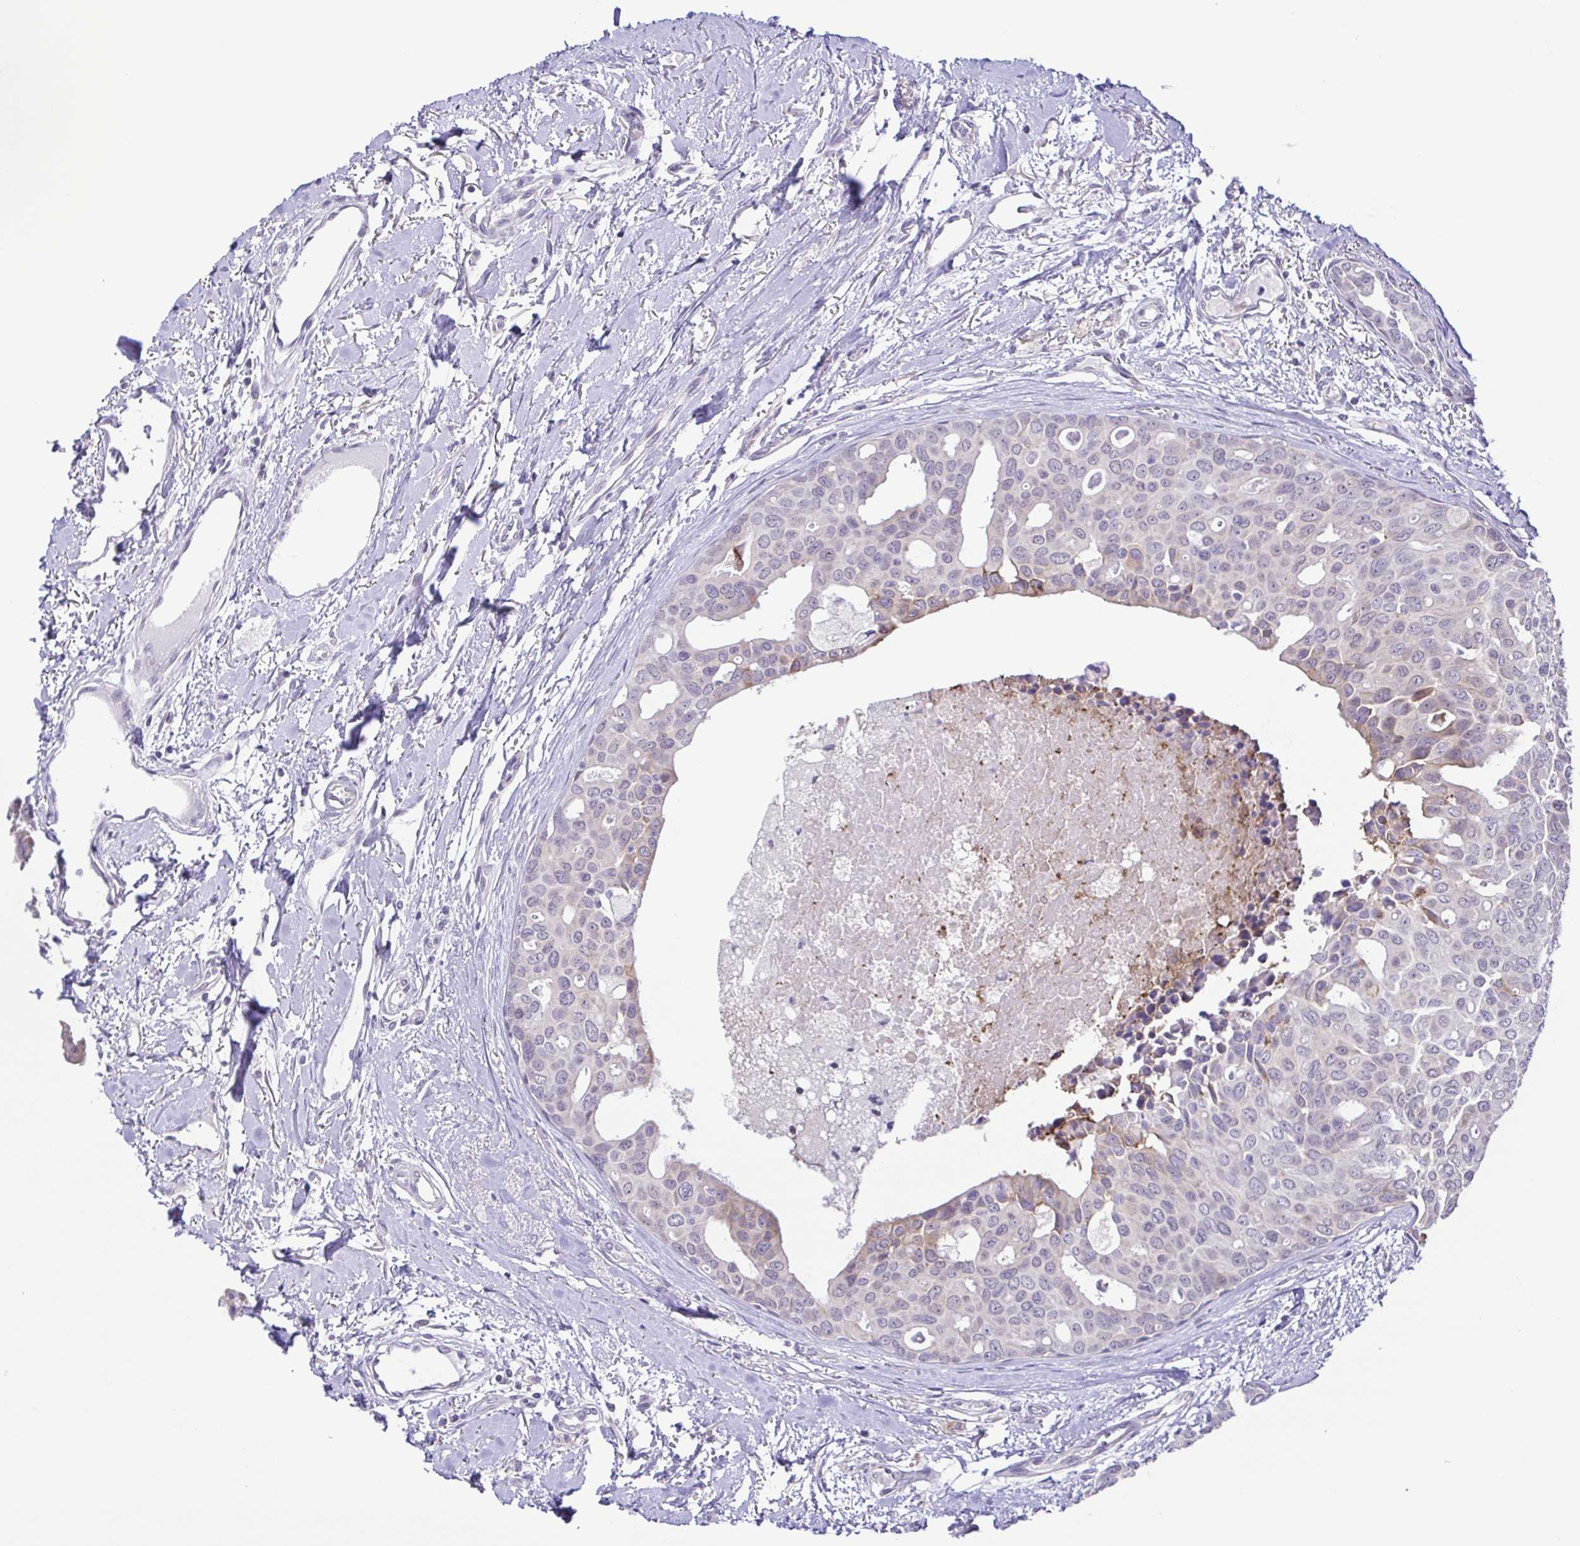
{"staining": {"intensity": "weak", "quantity": "<25%", "location": "cytoplasmic/membranous"}, "tissue": "breast cancer", "cell_type": "Tumor cells", "image_type": "cancer", "snomed": [{"axis": "morphology", "description": "Duct carcinoma"}, {"axis": "topography", "description": "Breast"}], "caption": "DAB immunohistochemical staining of human breast cancer demonstrates no significant expression in tumor cells.", "gene": "DCLK2", "patient": {"sex": "female", "age": 54}}